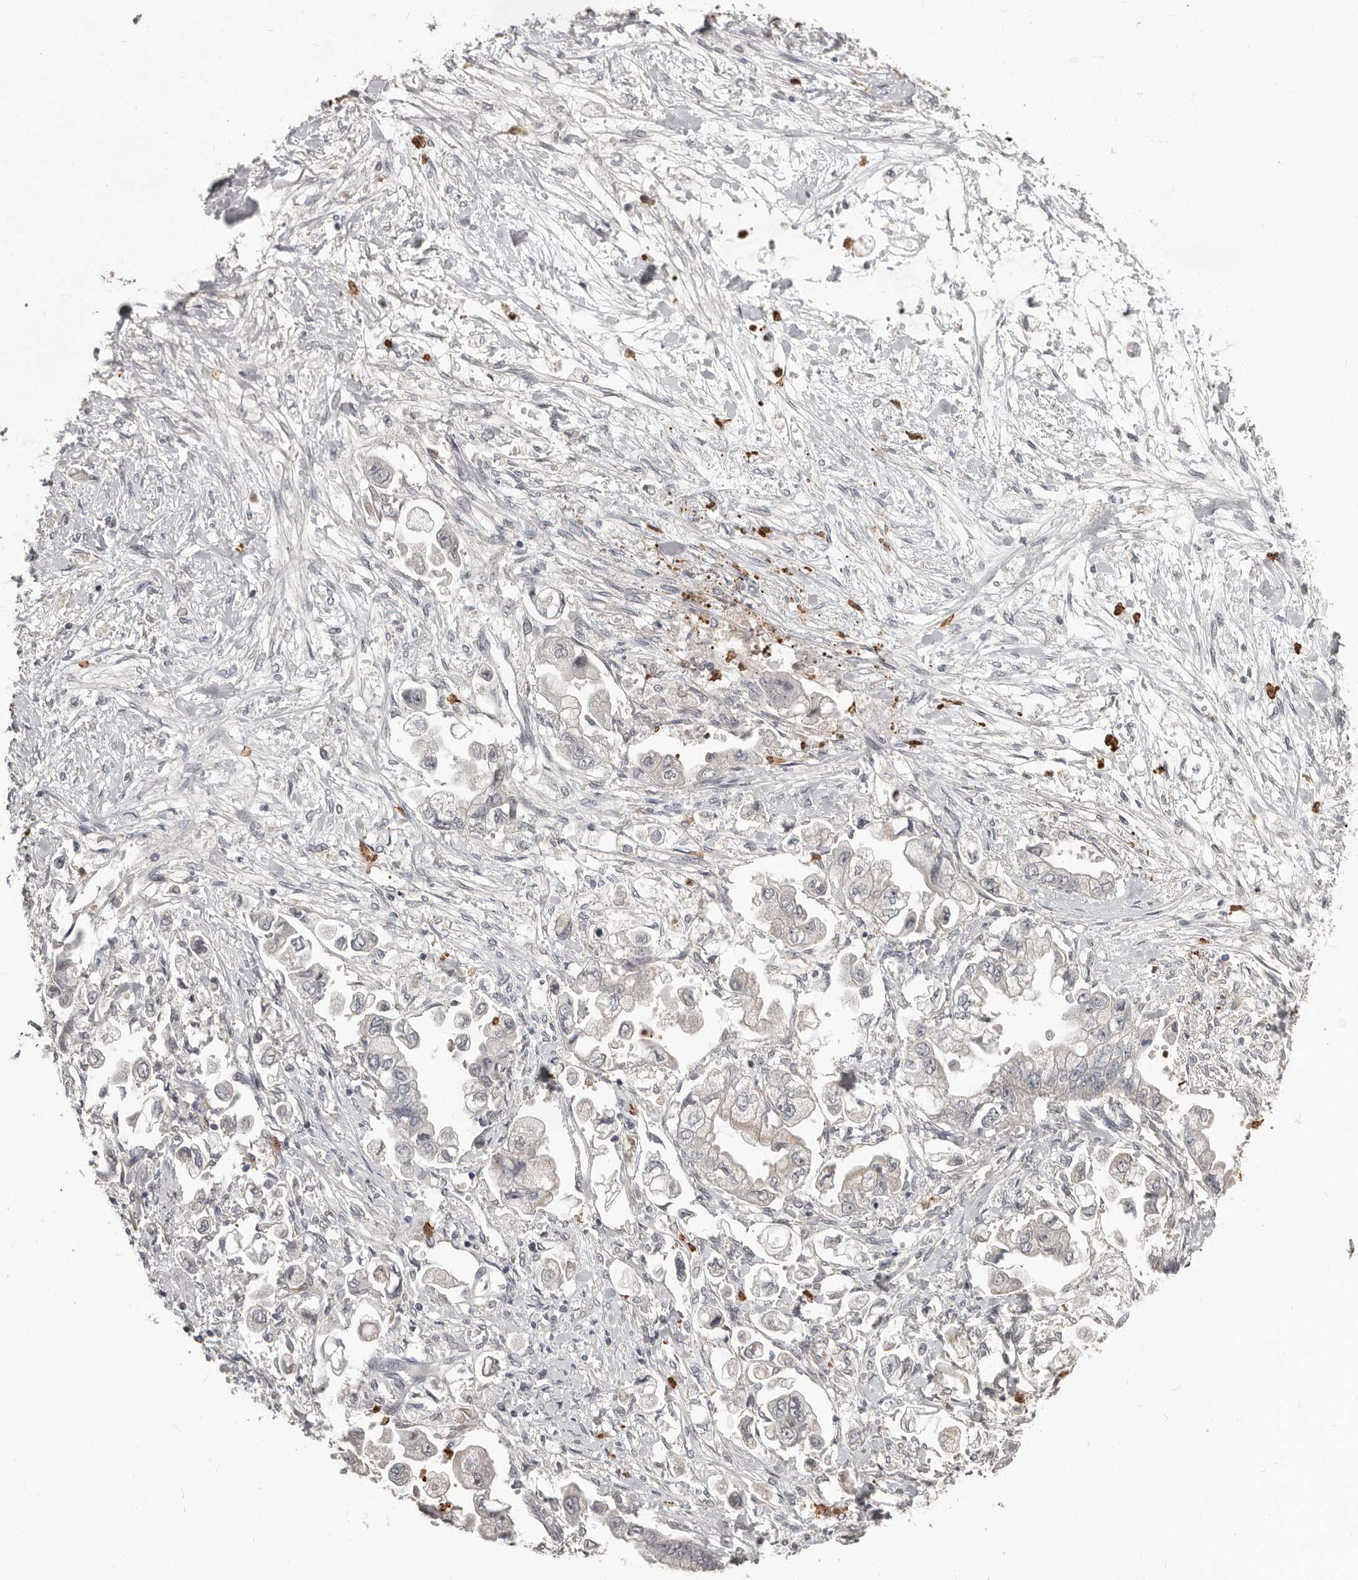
{"staining": {"intensity": "negative", "quantity": "none", "location": "none"}, "tissue": "stomach cancer", "cell_type": "Tumor cells", "image_type": "cancer", "snomed": [{"axis": "morphology", "description": "Adenocarcinoma, NOS"}, {"axis": "topography", "description": "Stomach"}], "caption": "Tumor cells are negative for brown protein staining in stomach cancer (adenocarcinoma). (DAB immunohistochemistry (IHC) visualized using brightfield microscopy, high magnification).", "gene": "GPR157", "patient": {"sex": "male", "age": 62}}